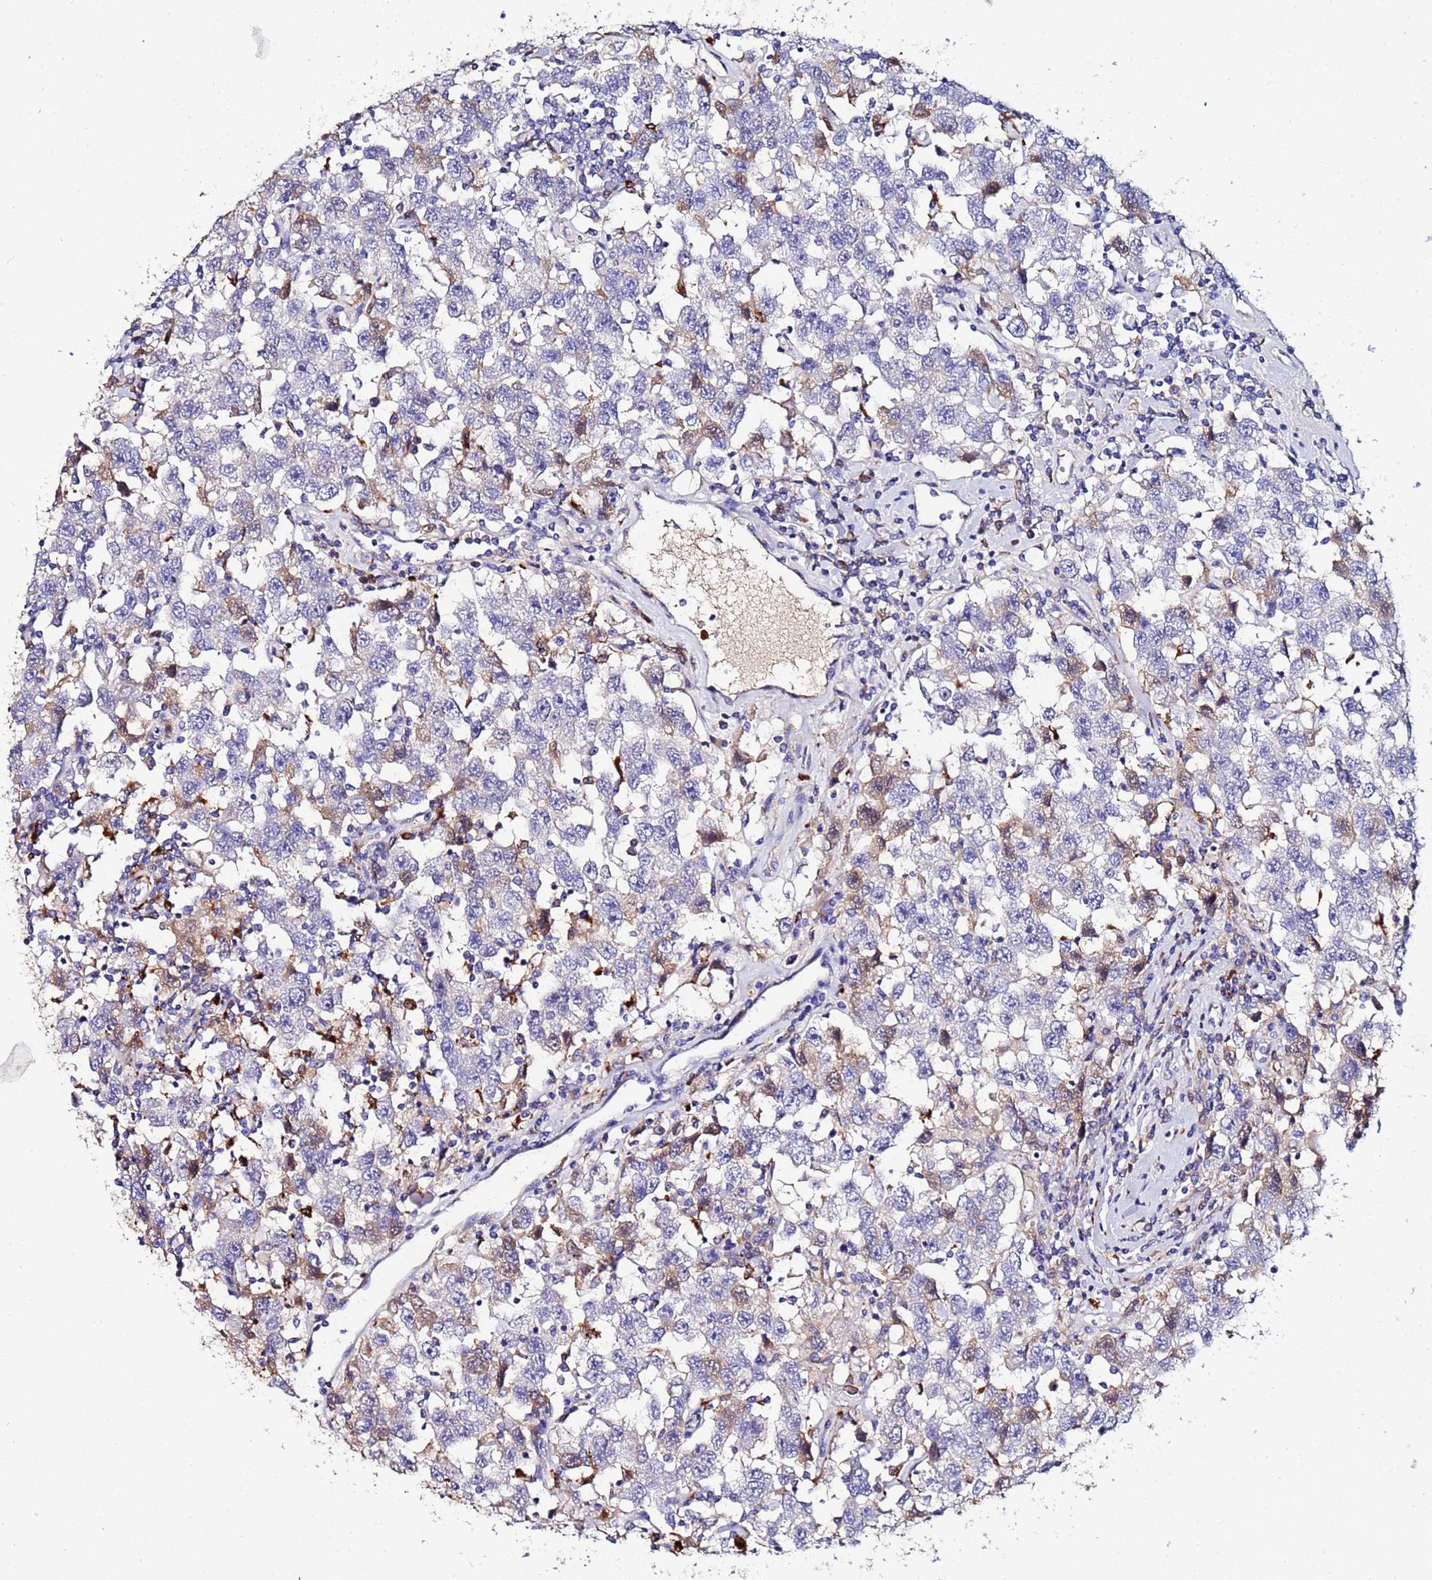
{"staining": {"intensity": "weak", "quantity": "<25%", "location": "cytoplasmic/membranous"}, "tissue": "testis cancer", "cell_type": "Tumor cells", "image_type": "cancer", "snomed": [{"axis": "morphology", "description": "Seminoma, NOS"}, {"axis": "topography", "description": "Testis"}], "caption": "A photomicrograph of testis seminoma stained for a protein demonstrates no brown staining in tumor cells. (Immunohistochemistry (ihc), brightfield microscopy, high magnification).", "gene": "TUBAL3", "patient": {"sex": "male", "age": 41}}